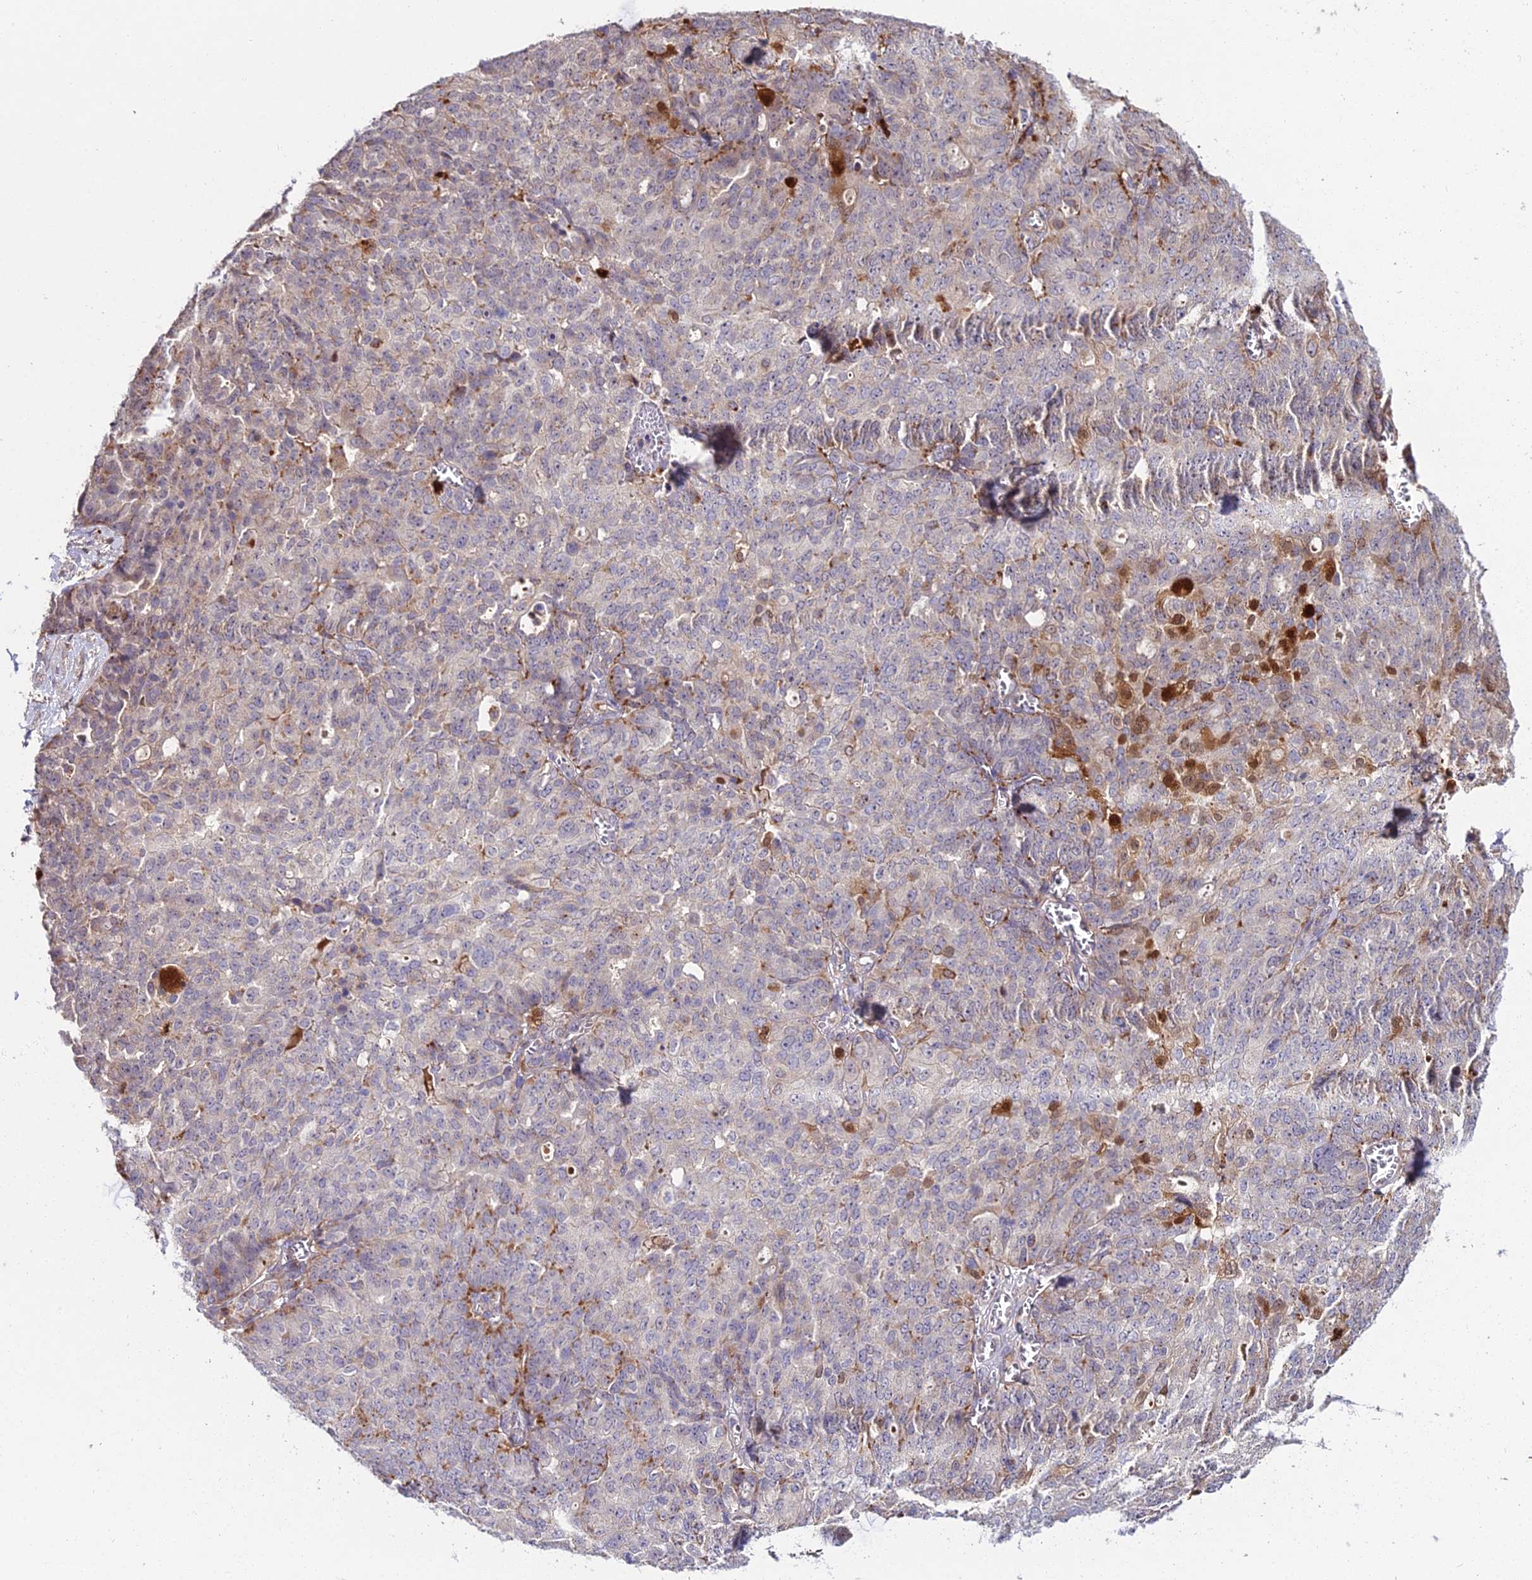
{"staining": {"intensity": "moderate", "quantity": "<25%", "location": "cytoplasmic/membranous"}, "tissue": "ovarian cancer", "cell_type": "Tumor cells", "image_type": "cancer", "snomed": [{"axis": "morphology", "description": "Cystadenocarcinoma, serous, NOS"}, {"axis": "topography", "description": "Soft tissue"}, {"axis": "topography", "description": "Ovary"}], "caption": "Immunohistochemistry (IHC) of ovarian cancer (serous cystadenocarcinoma) exhibits low levels of moderate cytoplasmic/membranous staining in about <25% of tumor cells.", "gene": "EID2", "patient": {"sex": "female", "age": 57}}